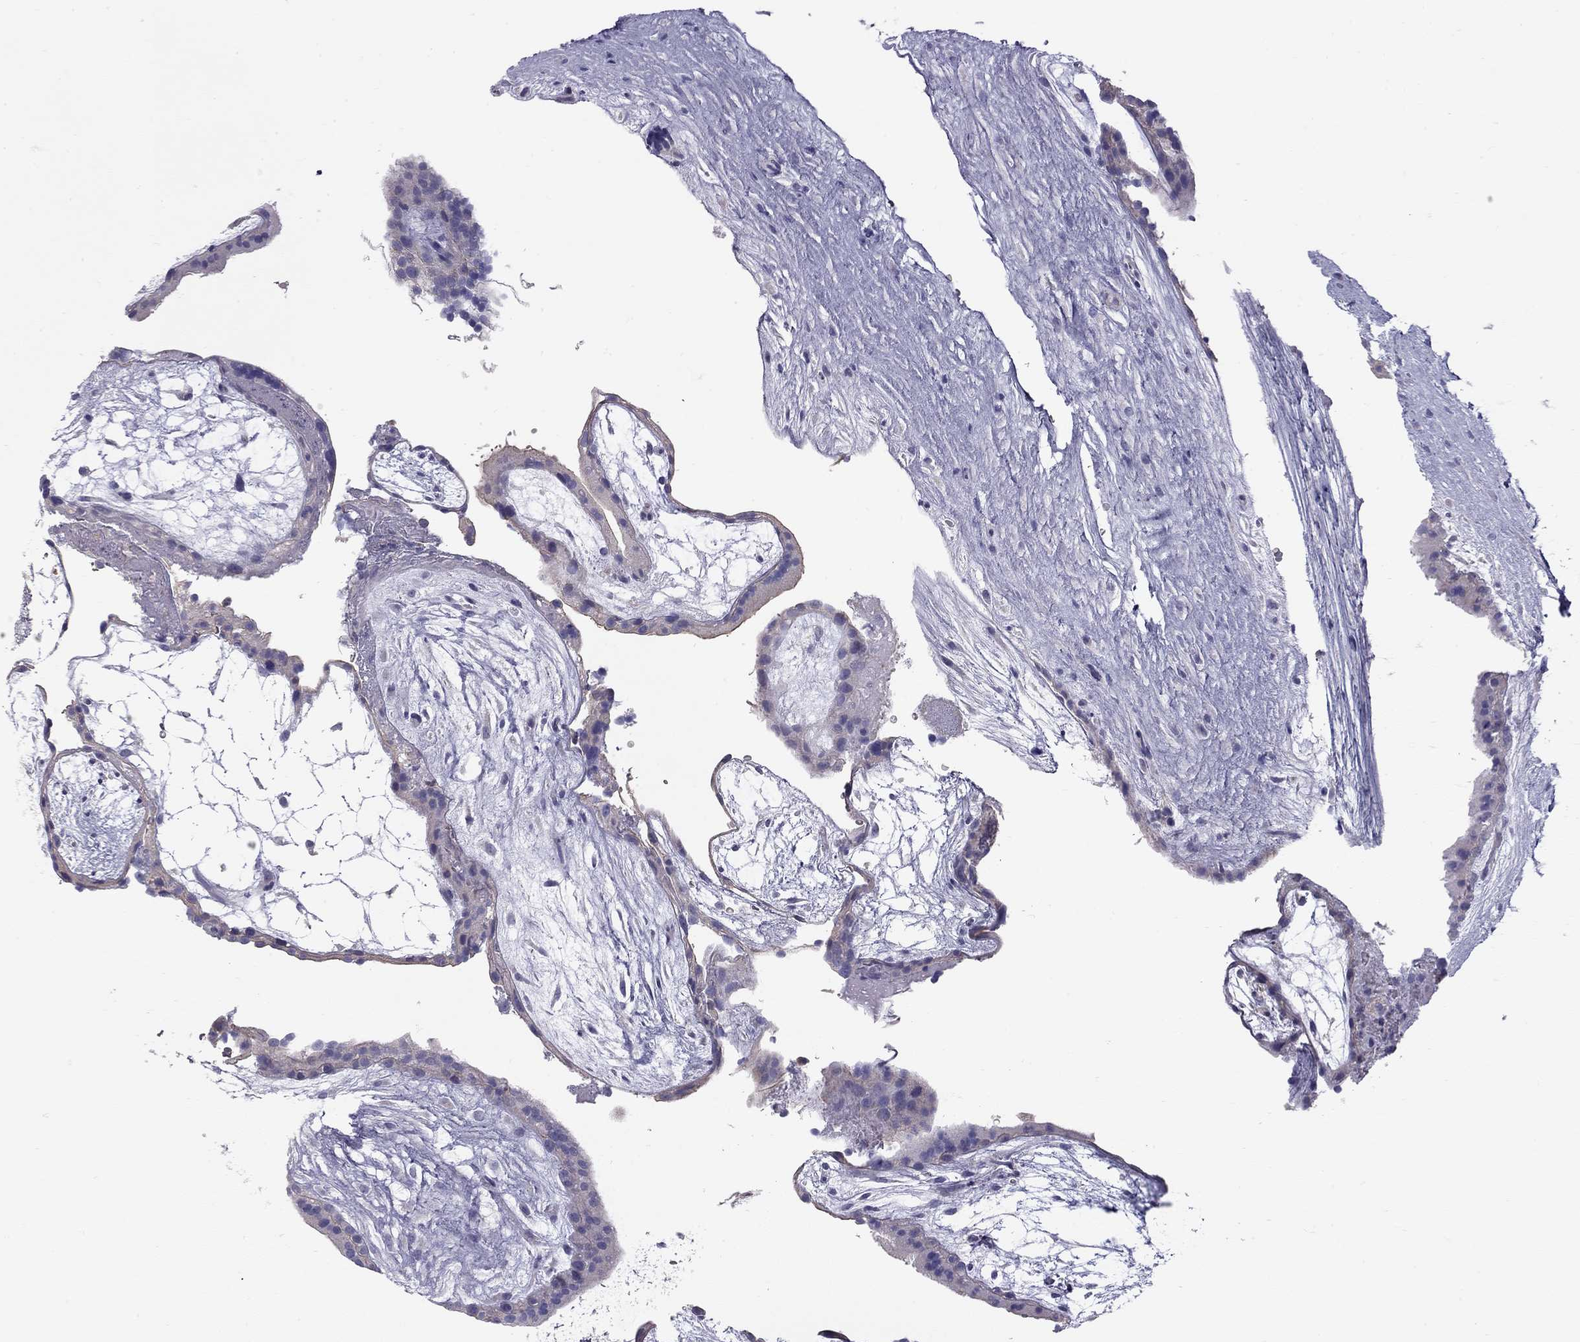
{"staining": {"intensity": "negative", "quantity": "none", "location": "none"}, "tissue": "placenta", "cell_type": "Decidual cells", "image_type": "normal", "snomed": [{"axis": "morphology", "description": "Normal tissue, NOS"}, {"axis": "topography", "description": "Placenta"}], "caption": "A high-resolution micrograph shows immunohistochemistry (IHC) staining of unremarkable placenta, which exhibits no significant expression in decidual cells. (Brightfield microscopy of DAB (3,3'-diaminobenzidine) IHC at high magnification).", "gene": "TDRD6", "patient": {"sex": "female", "age": 19}}